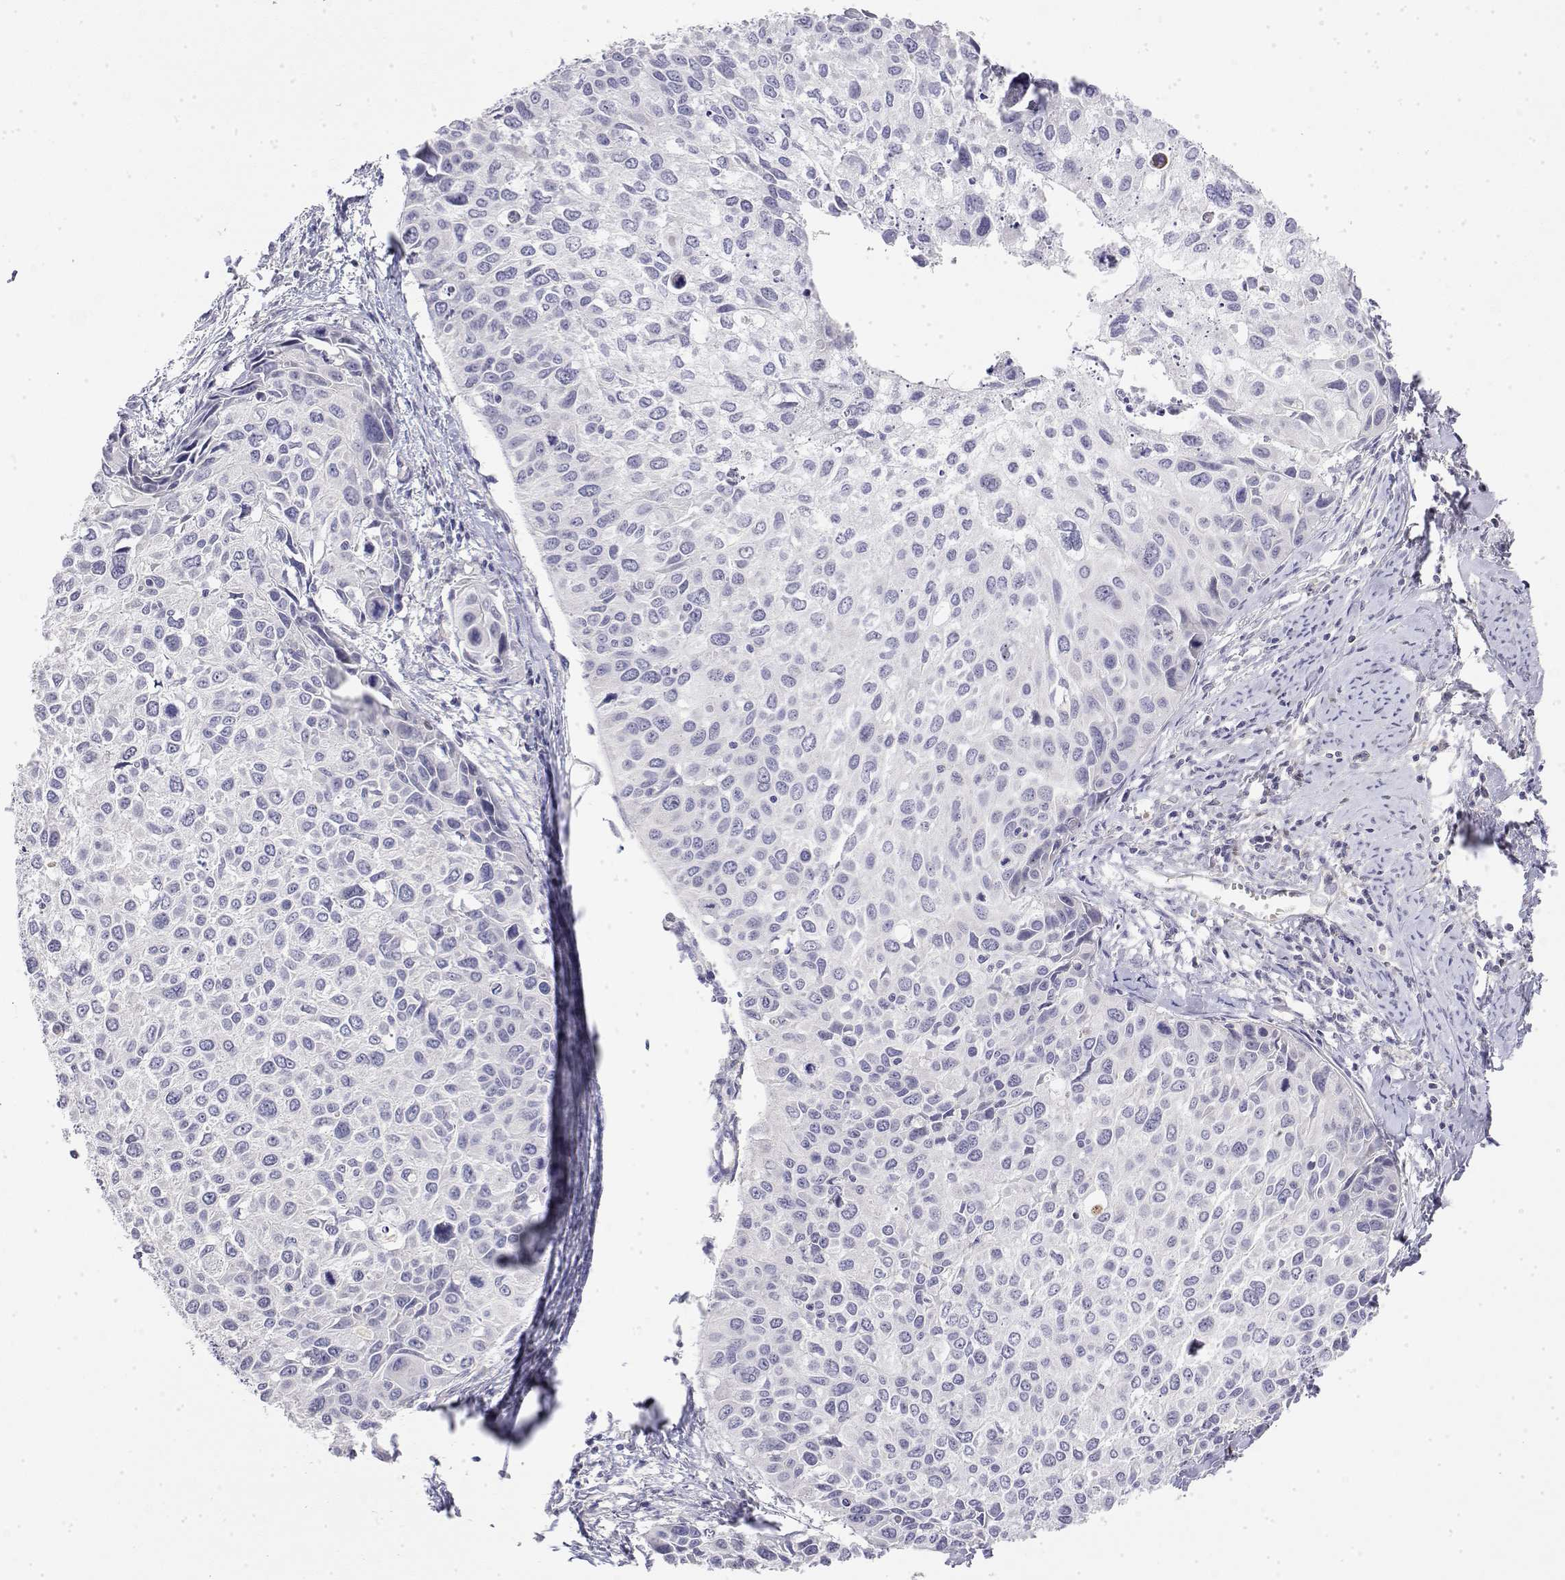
{"staining": {"intensity": "negative", "quantity": "none", "location": "none"}, "tissue": "cervical cancer", "cell_type": "Tumor cells", "image_type": "cancer", "snomed": [{"axis": "morphology", "description": "Squamous cell carcinoma, NOS"}, {"axis": "topography", "description": "Cervix"}], "caption": "Immunohistochemical staining of human cervical squamous cell carcinoma reveals no significant positivity in tumor cells.", "gene": "GGACT", "patient": {"sex": "female", "age": 50}}